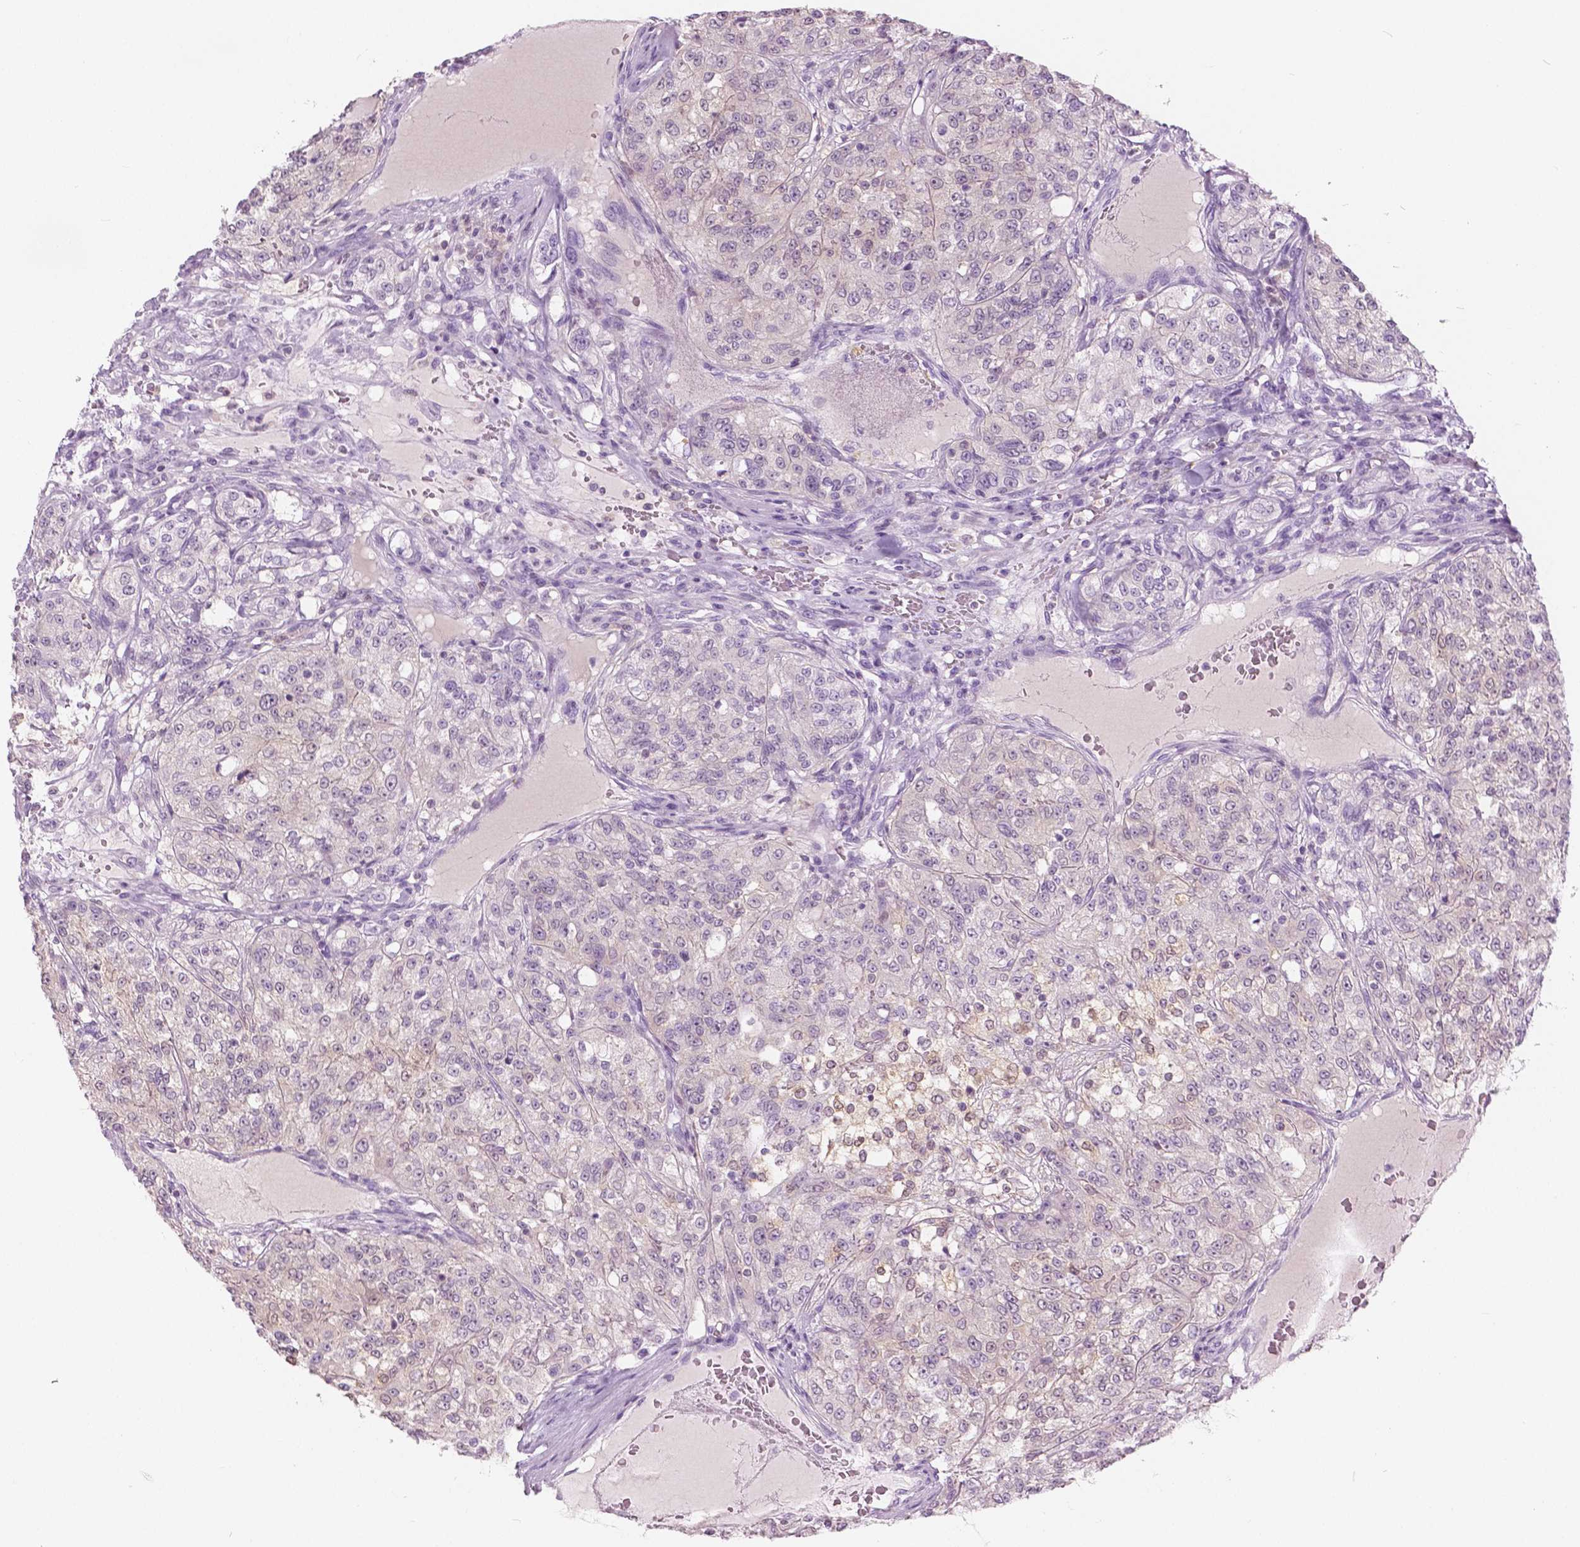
{"staining": {"intensity": "negative", "quantity": "none", "location": "none"}, "tissue": "renal cancer", "cell_type": "Tumor cells", "image_type": "cancer", "snomed": [{"axis": "morphology", "description": "Adenocarcinoma, NOS"}, {"axis": "topography", "description": "Kidney"}], "caption": "High power microscopy image of an immunohistochemistry (IHC) image of renal cancer (adenocarcinoma), revealing no significant expression in tumor cells.", "gene": "GALM", "patient": {"sex": "female", "age": 63}}